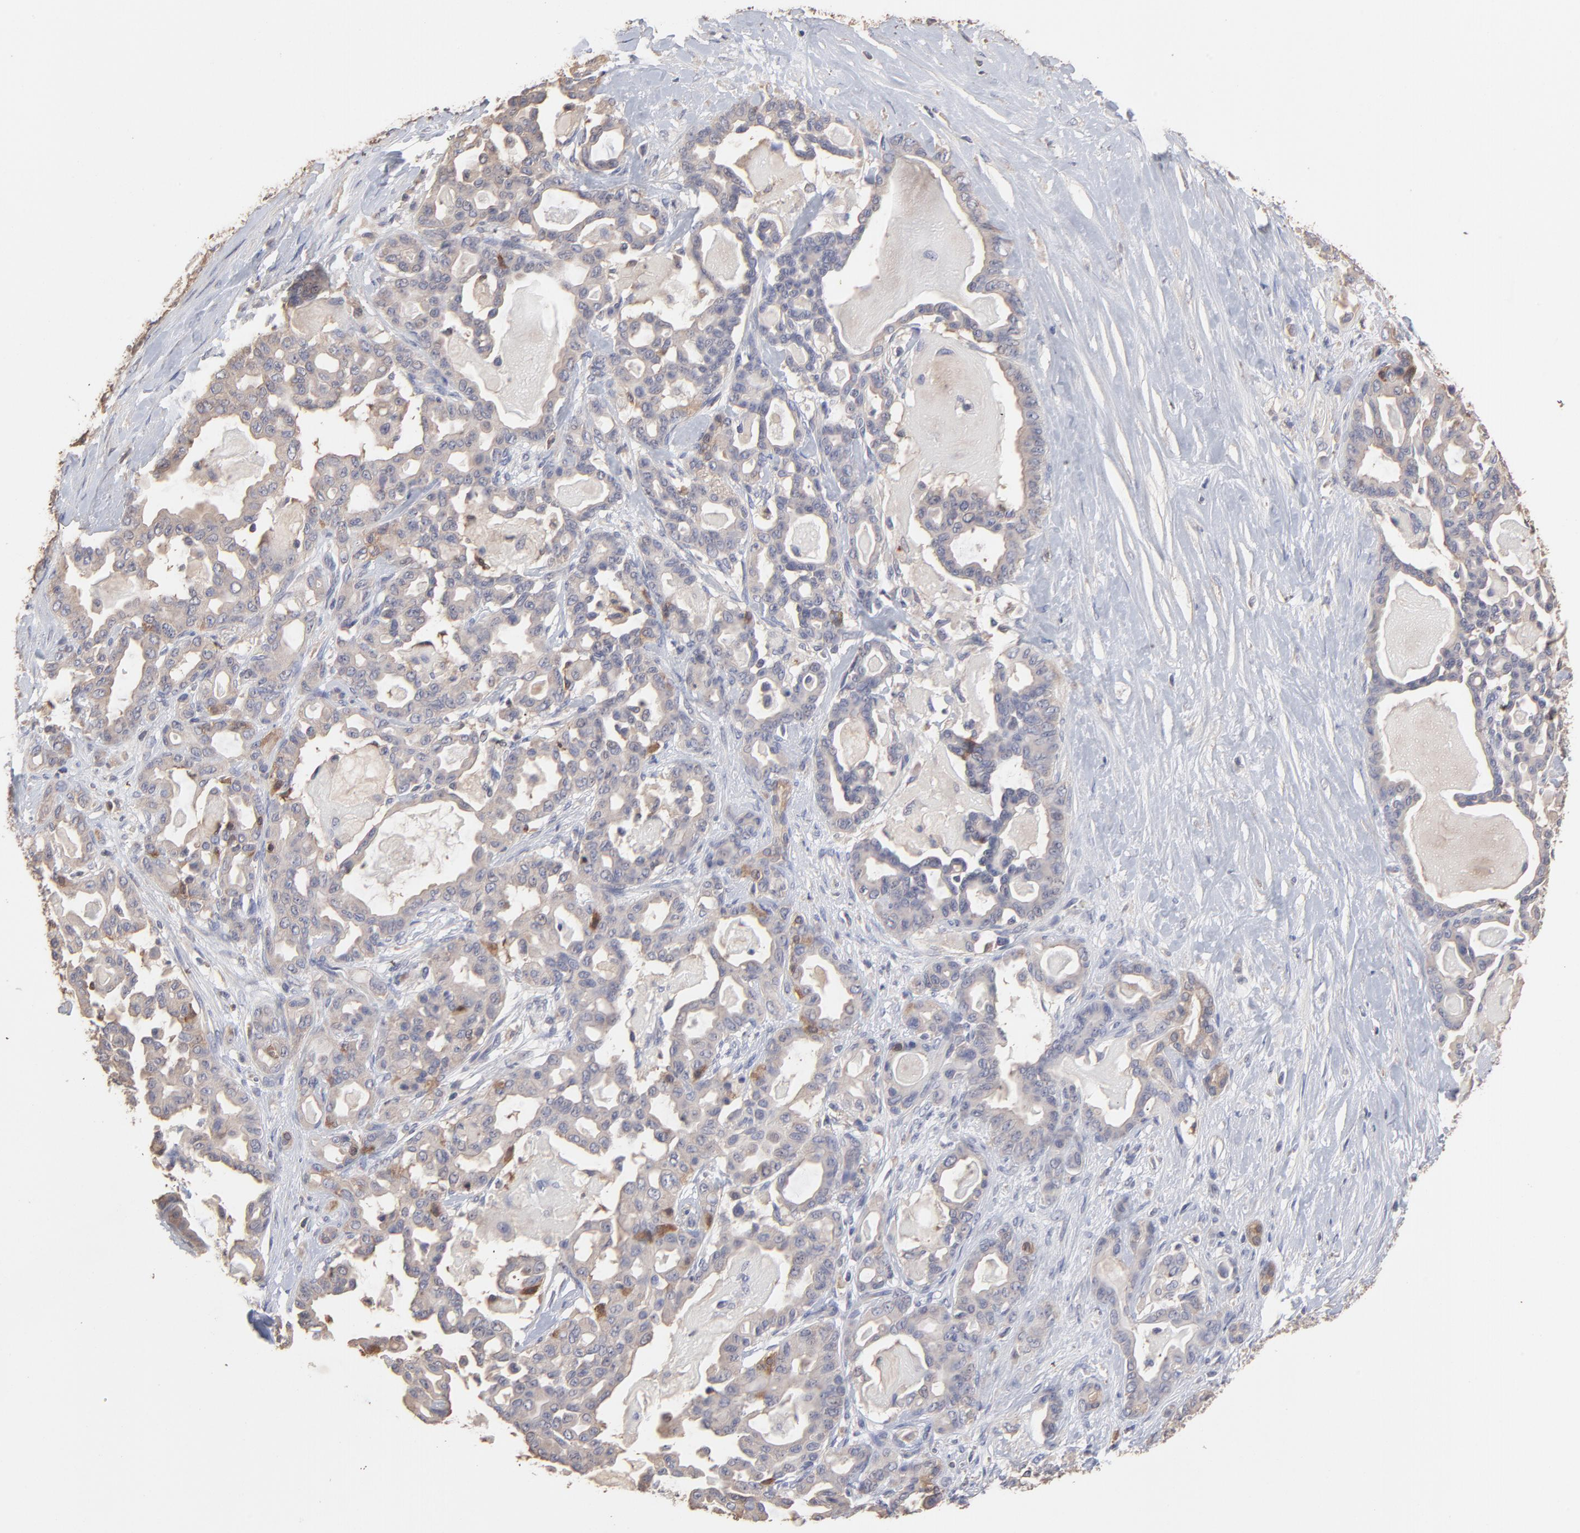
{"staining": {"intensity": "weak", "quantity": ">75%", "location": "cytoplasmic/membranous"}, "tissue": "pancreatic cancer", "cell_type": "Tumor cells", "image_type": "cancer", "snomed": [{"axis": "morphology", "description": "Adenocarcinoma, NOS"}, {"axis": "topography", "description": "Pancreas"}], "caption": "The micrograph displays immunohistochemical staining of pancreatic cancer (adenocarcinoma). There is weak cytoplasmic/membranous staining is identified in approximately >75% of tumor cells.", "gene": "TANGO2", "patient": {"sex": "male", "age": 63}}